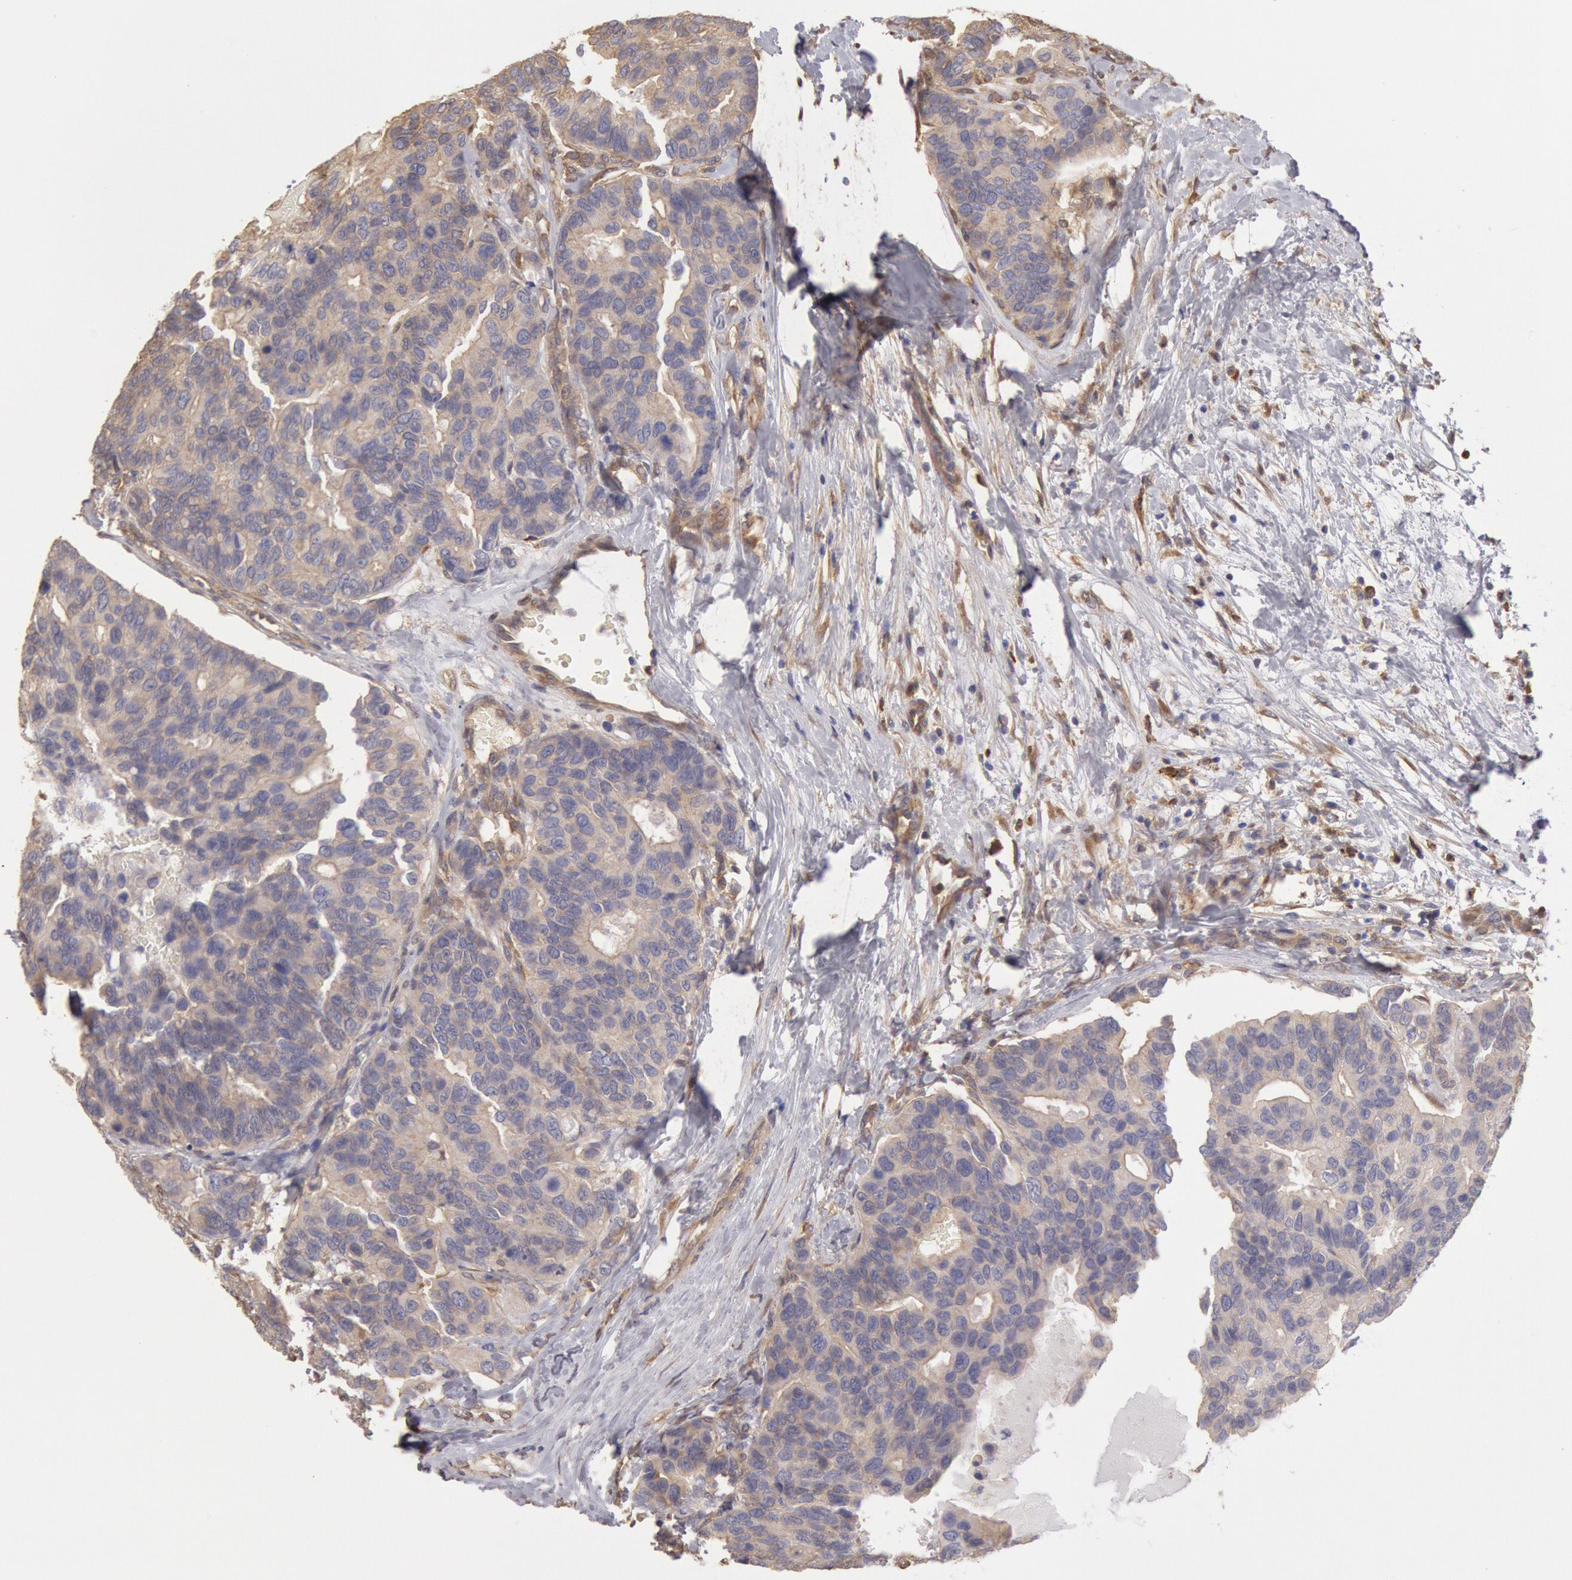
{"staining": {"intensity": "weak", "quantity": ">75%", "location": "cytoplasmic/membranous"}, "tissue": "breast cancer", "cell_type": "Tumor cells", "image_type": "cancer", "snomed": [{"axis": "morphology", "description": "Duct carcinoma"}, {"axis": "topography", "description": "Breast"}], "caption": "Immunohistochemical staining of human breast cancer (intraductal carcinoma) exhibits weak cytoplasmic/membranous protein positivity in approximately >75% of tumor cells.", "gene": "CCDC50", "patient": {"sex": "female", "age": 69}}